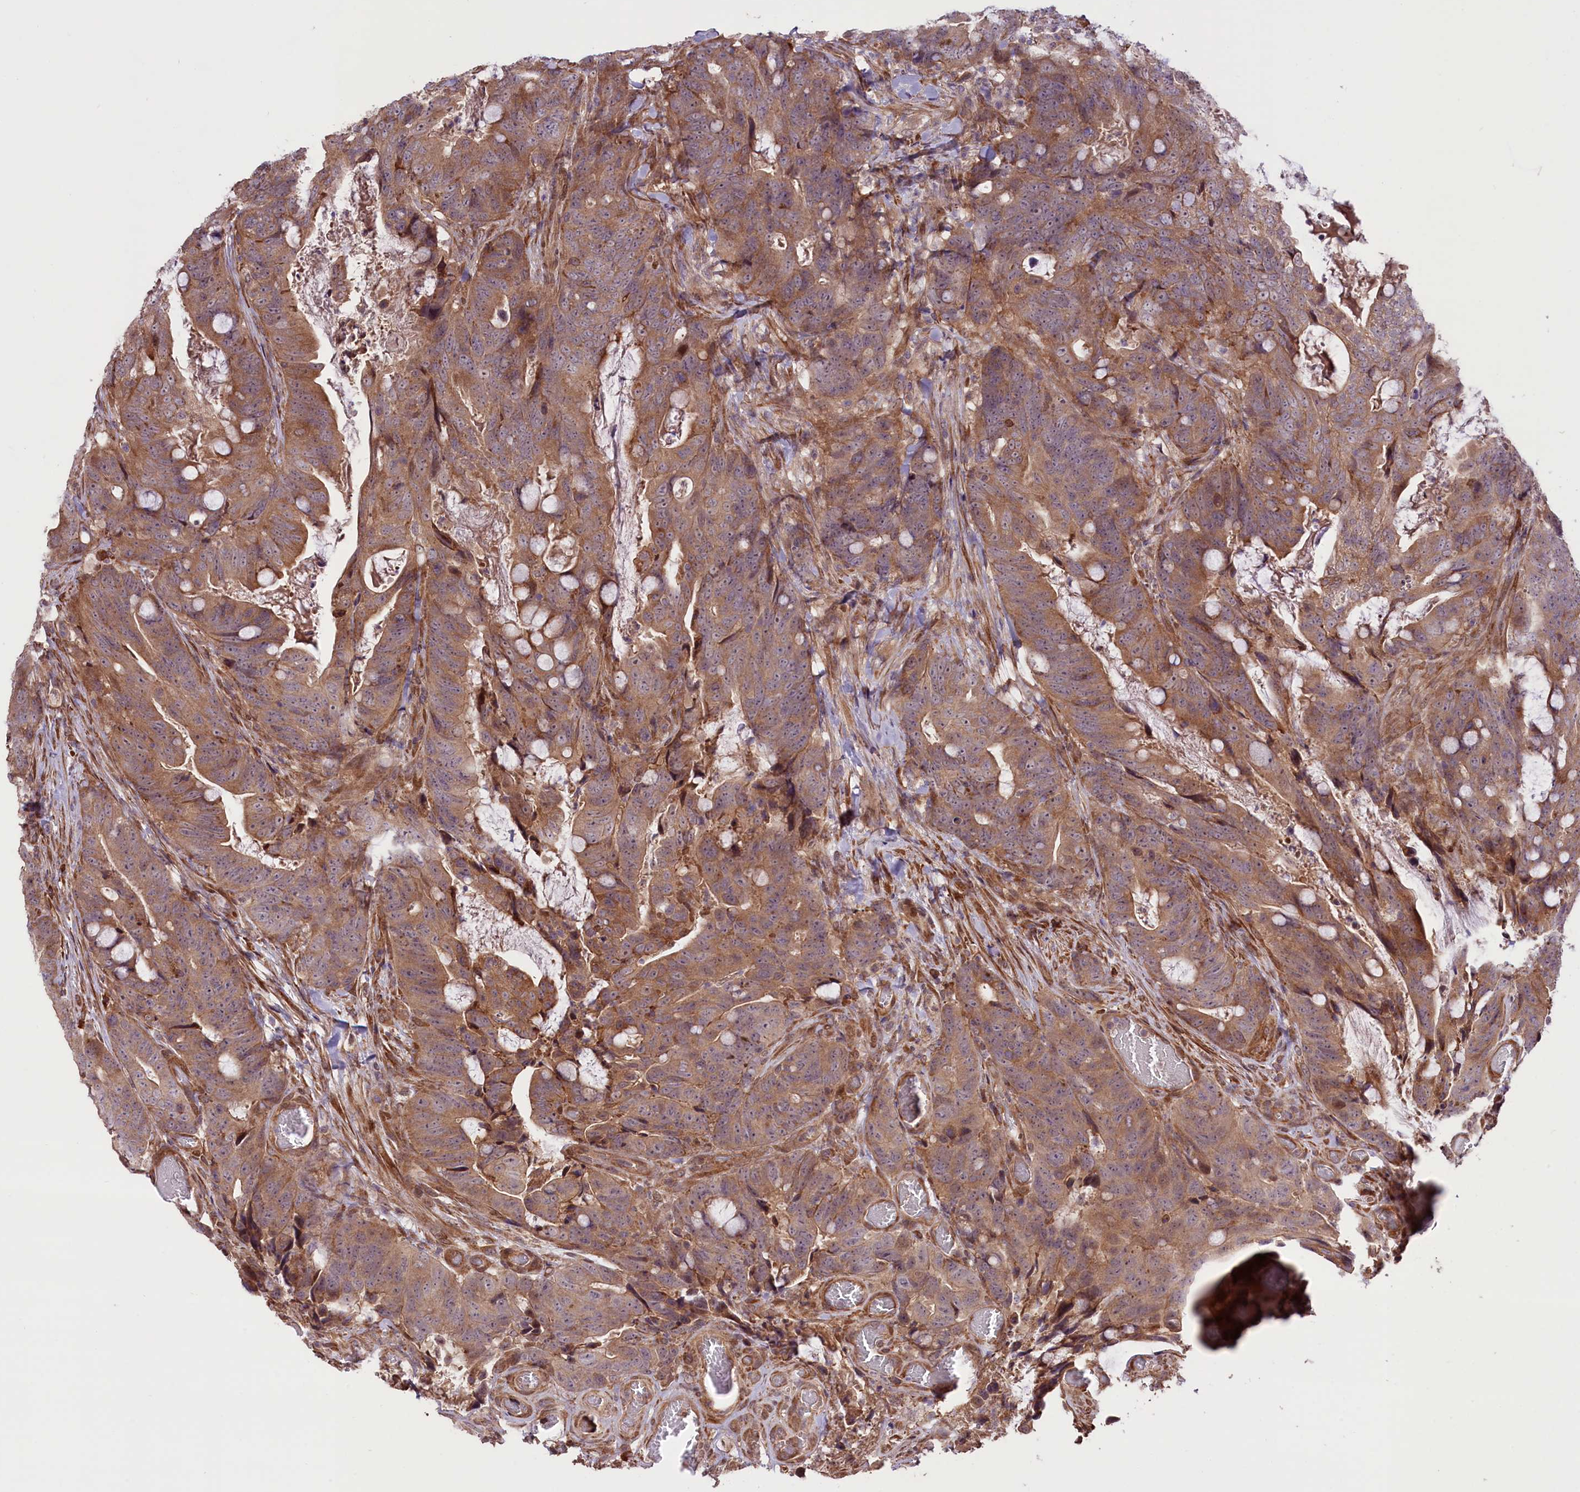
{"staining": {"intensity": "moderate", "quantity": ">75%", "location": "cytoplasmic/membranous"}, "tissue": "colorectal cancer", "cell_type": "Tumor cells", "image_type": "cancer", "snomed": [{"axis": "morphology", "description": "Adenocarcinoma, NOS"}, {"axis": "topography", "description": "Colon"}], "caption": "A brown stain highlights moderate cytoplasmic/membranous expression of a protein in human colorectal adenocarcinoma tumor cells.", "gene": "HDAC5", "patient": {"sex": "female", "age": 82}}